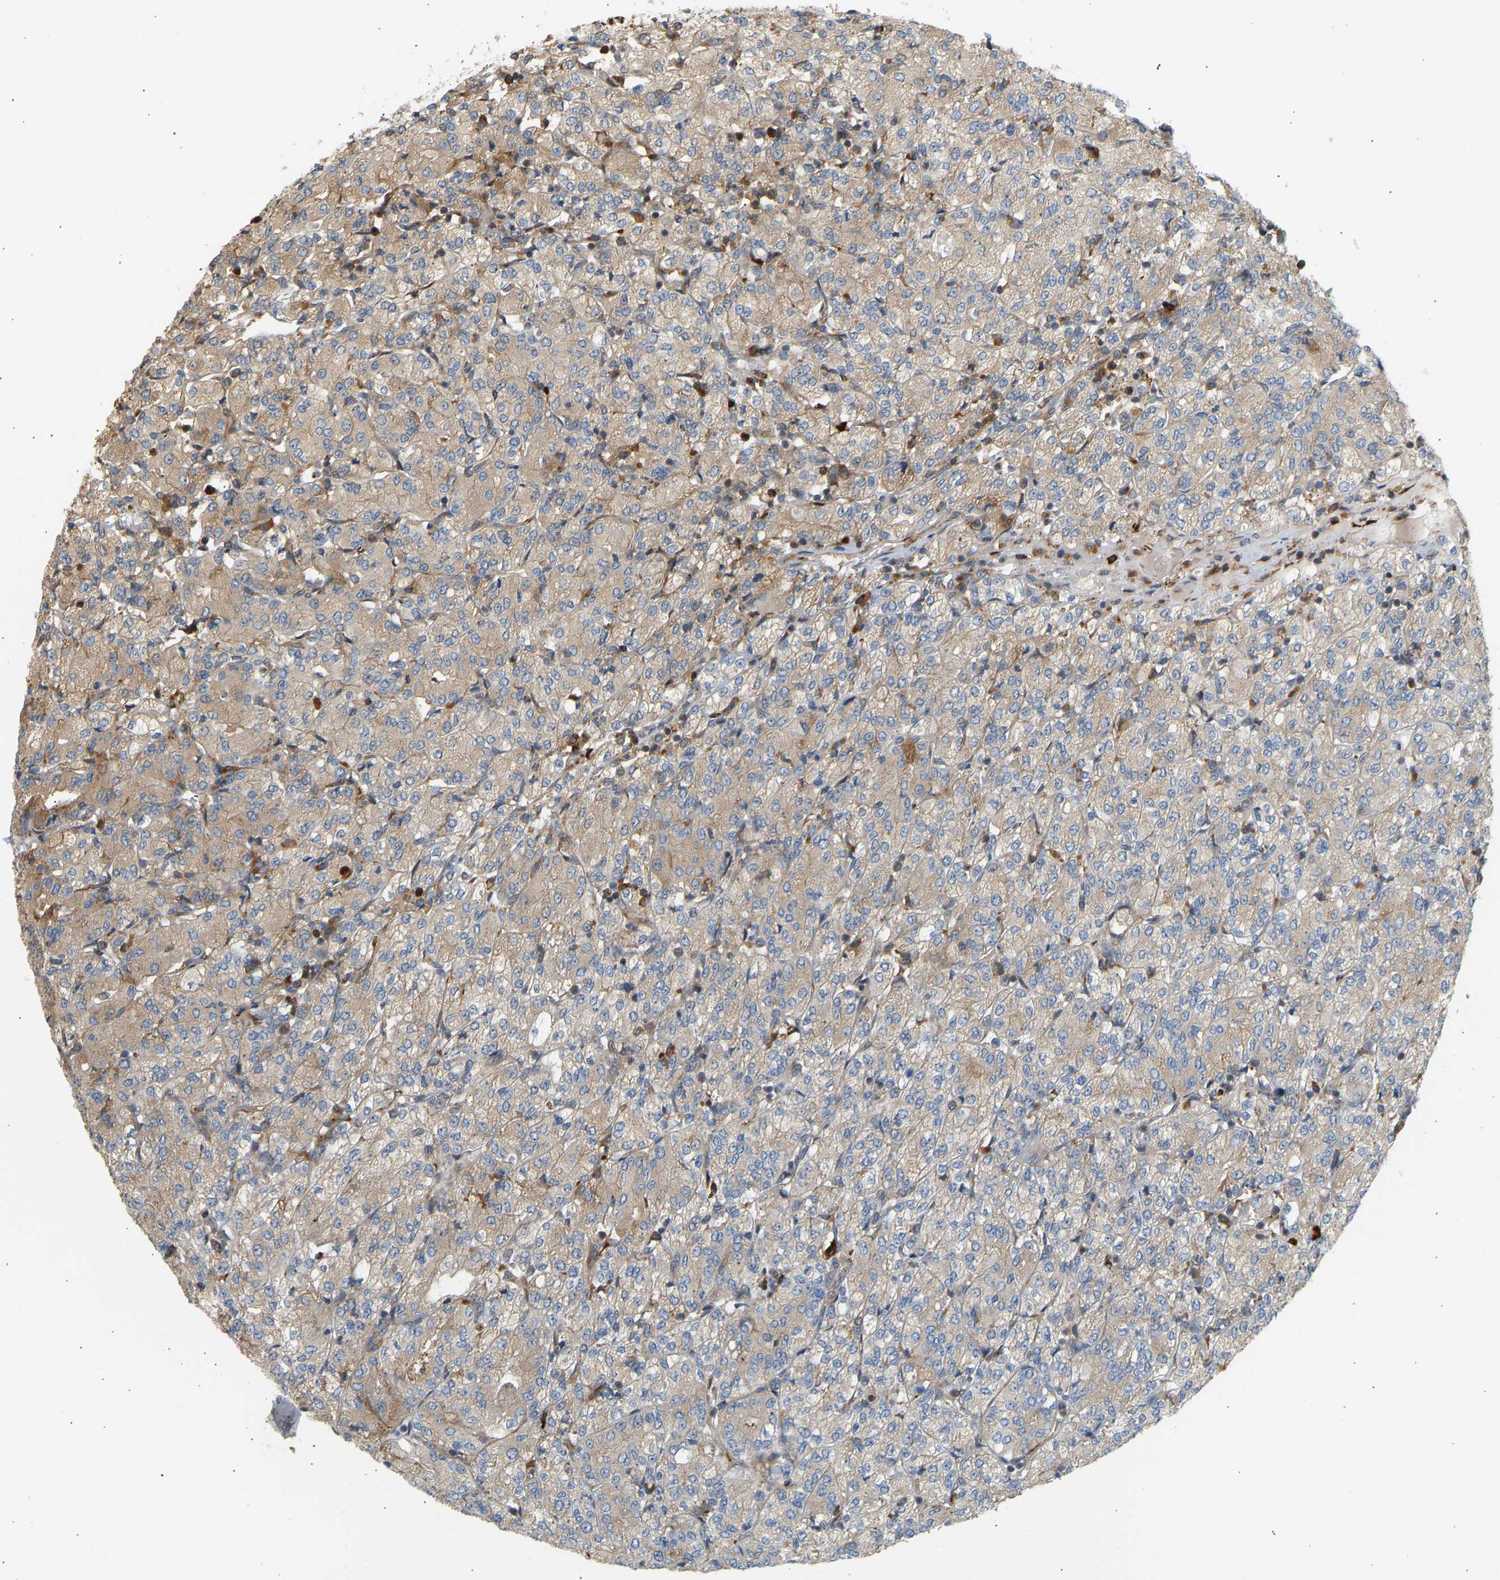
{"staining": {"intensity": "weak", "quantity": ">75%", "location": "cytoplasmic/membranous"}, "tissue": "renal cancer", "cell_type": "Tumor cells", "image_type": "cancer", "snomed": [{"axis": "morphology", "description": "Adenocarcinoma, NOS"}, {"axis": "topography", "description": "Kidney"}], "caption": "Tumor cells exhibit low levels of weak cytoplasmic/membranous staining in approximately >75% of cells in human renal cancer.", "gene": "RPS14", "patient": {"sex": "male", "age": 77}}